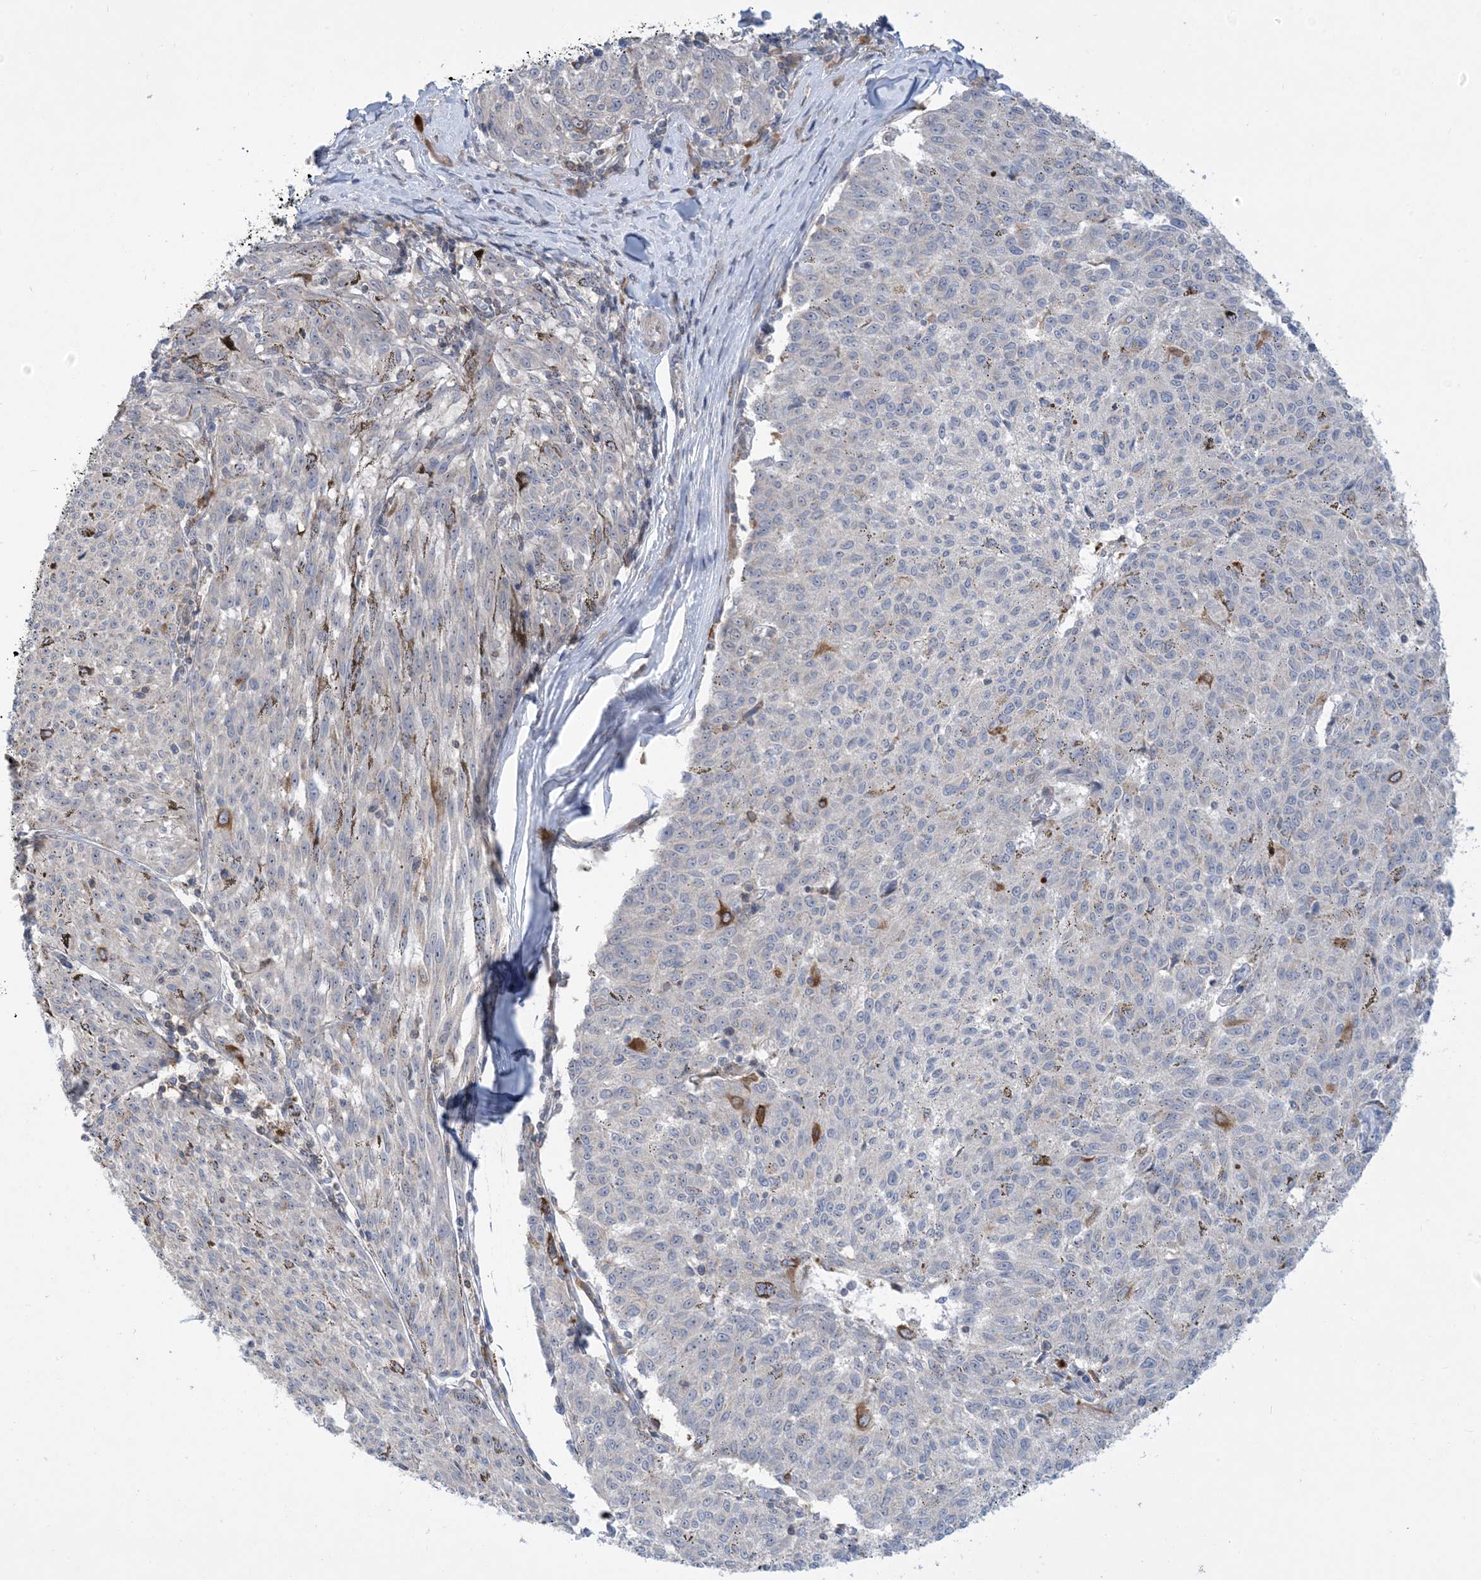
{"staining": {"intensity": "negative", "quantity": "none", "location": "none"}, "tissue": "melanoma", "cell_type": "Tumor cells", "image_type": "cancer", "snomed": [{"axis": "morphology", "description": "Malignant melanoma, NOS"}, {"axis": "topography", "description": "Skin"}], "caption": "Malignant melanoma stained for a protein using immunohistochemistry shows no expression tumor cells.", "gene": "AOC1", "patient": {"sex": "female", "age": 72}}